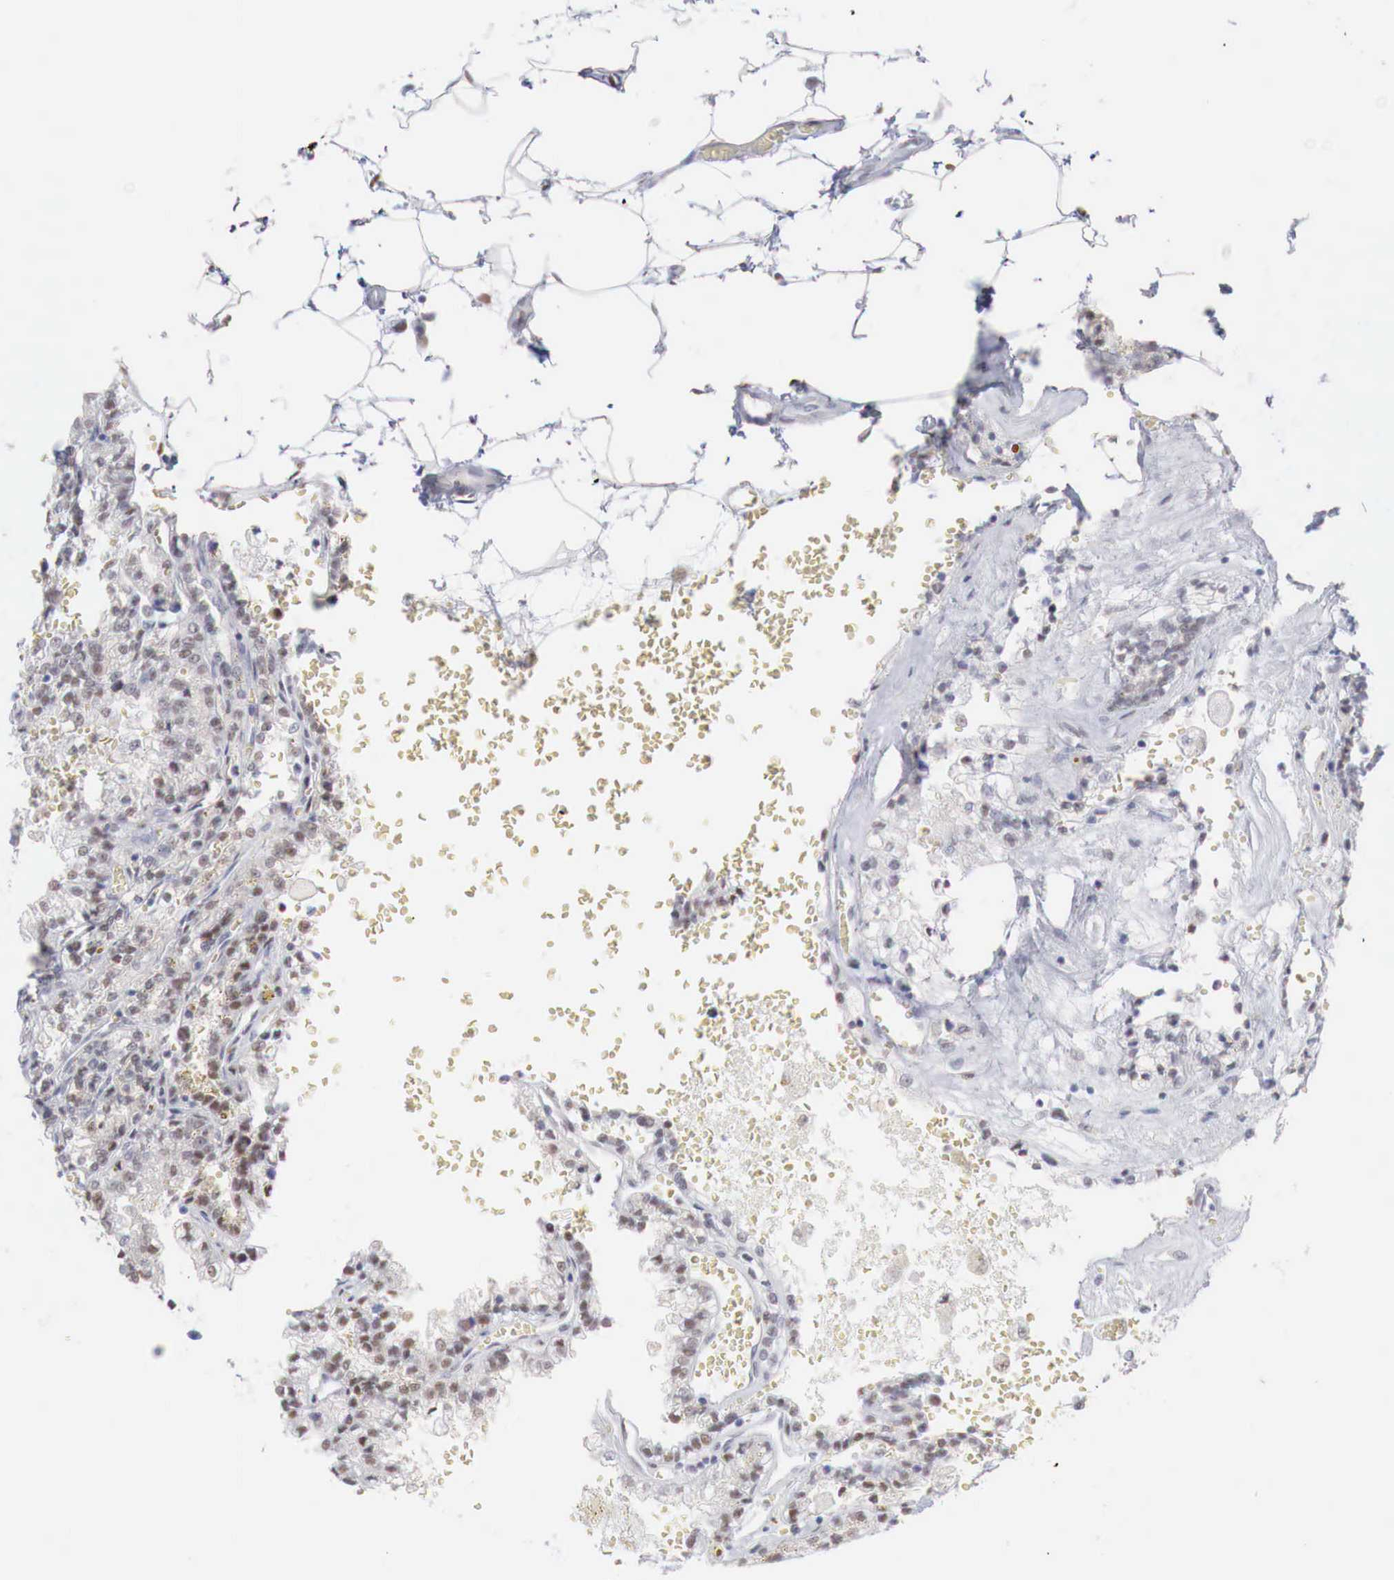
{"staining": {"intensity": "moderate", "quantity": "25%-75%", "location": "nuclear"}, "tissue": "renal cancer", "cell_type": "Tumor cells", "image_type": "cancer", "snomed": [{"axis": "morphology", "description": "Adenocarcinoma, NOS"}, {"axis": "topography", "description": "Kidney"}], "caption": "An immunohistochemistry histopathology image of tumor tissue is shown. Protein staining in brown highlights moderate nuclear positivity in renal cancer (adenocarcinoma) within tumor cells. (IHC, brightfield microscopy, high magnification).", "gene": "FOXP2", "patient": {"sex": "female", "age": 56}}